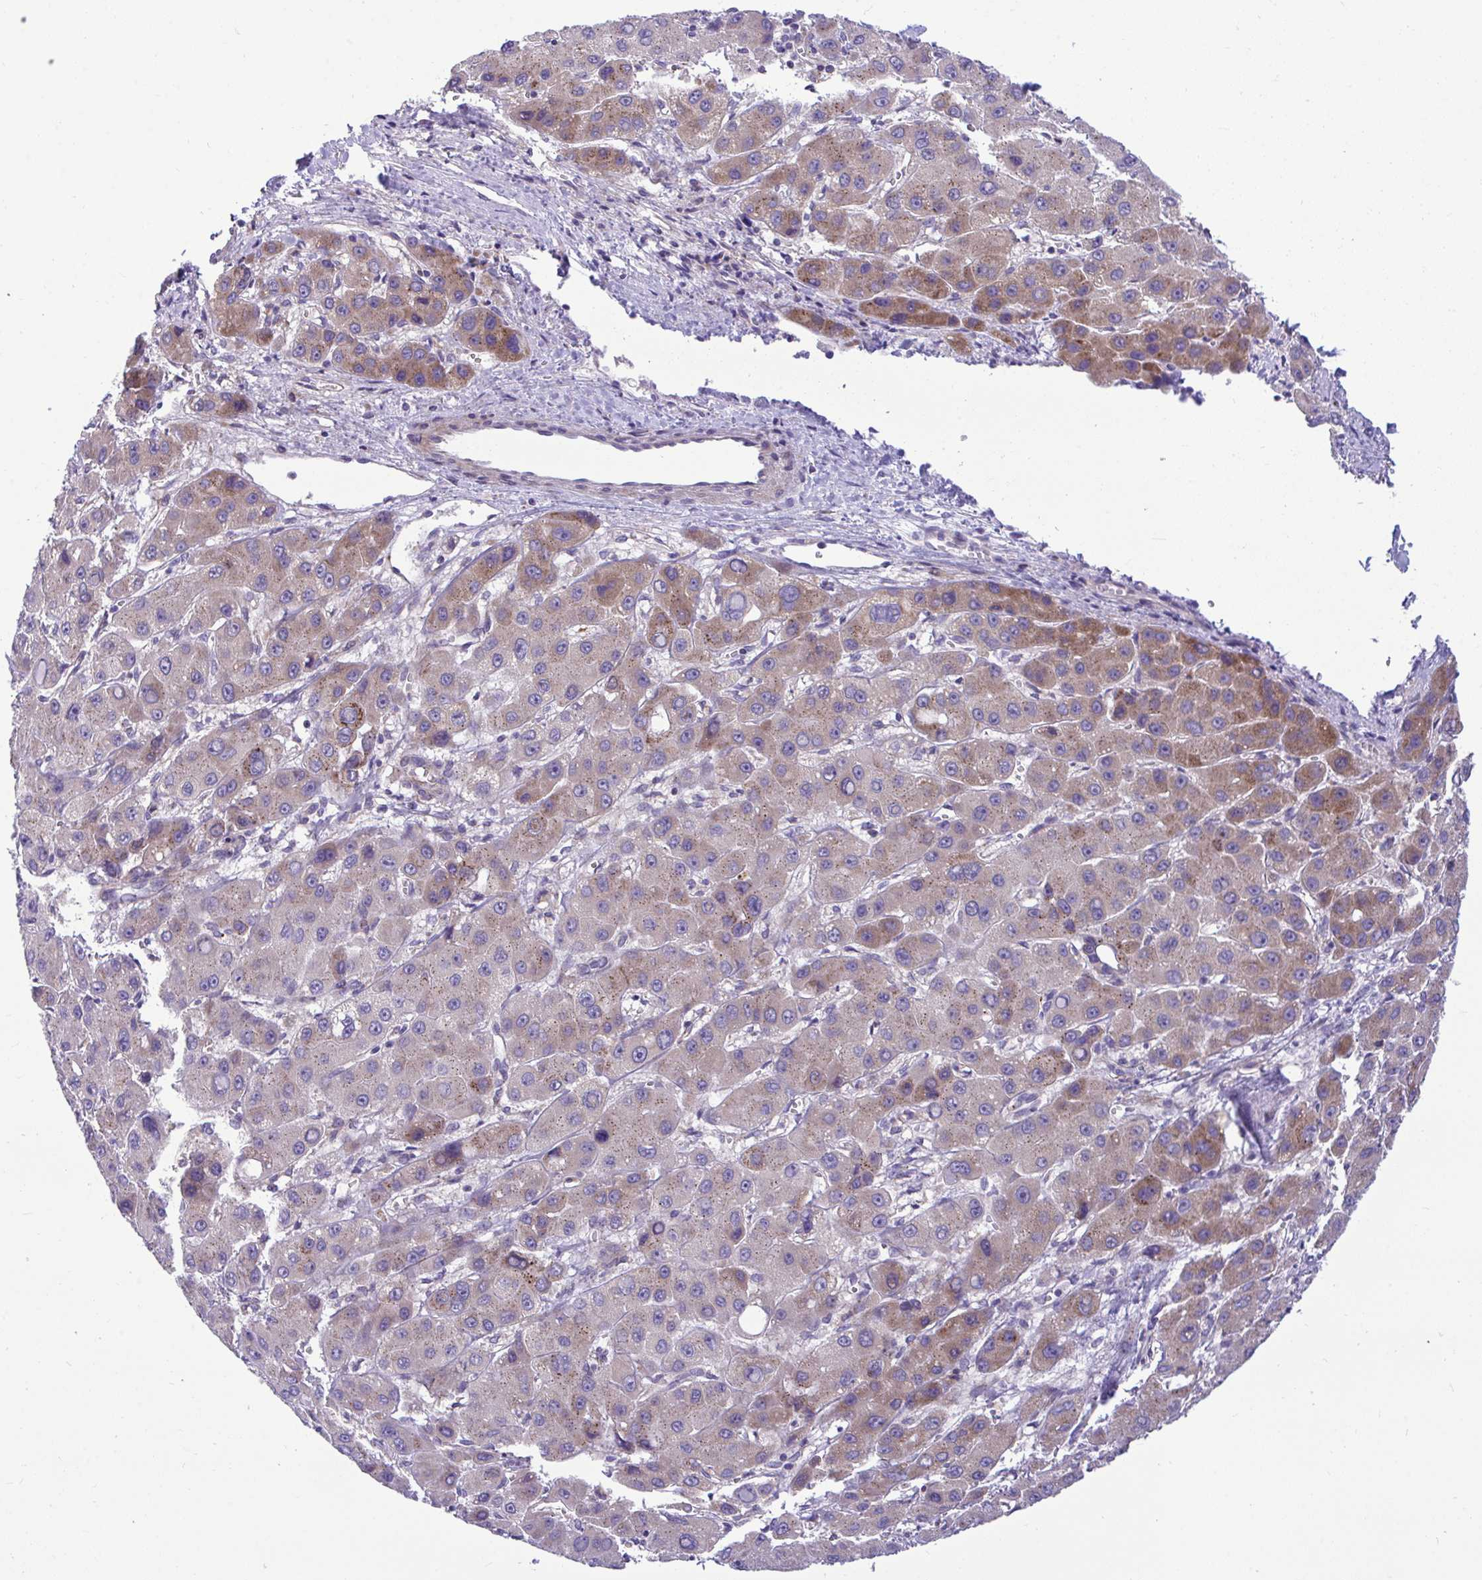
{"staining": {"intensity": "moderate", "quantity": "25%-75%", "location": "cytoplasmic/membranous"}, "tissue": "liver cancer", "cell_type": "Tumor cells", "image_type": "cancer", "snomed": [{"axis": "morphology", "description": "Carcinoma, Hepatocellular, NOS"}, {"axis": "topography", "description": "Liver"}], "caption": "Approximately 25%-75% of tumor cells in liver cancer exhibit moderate cytoplasmic/membranous protein staining as visualized by brown immunohistochemical staining.", "gene": "MRPS16", "patient": {"sex": "male", "age": 55}}